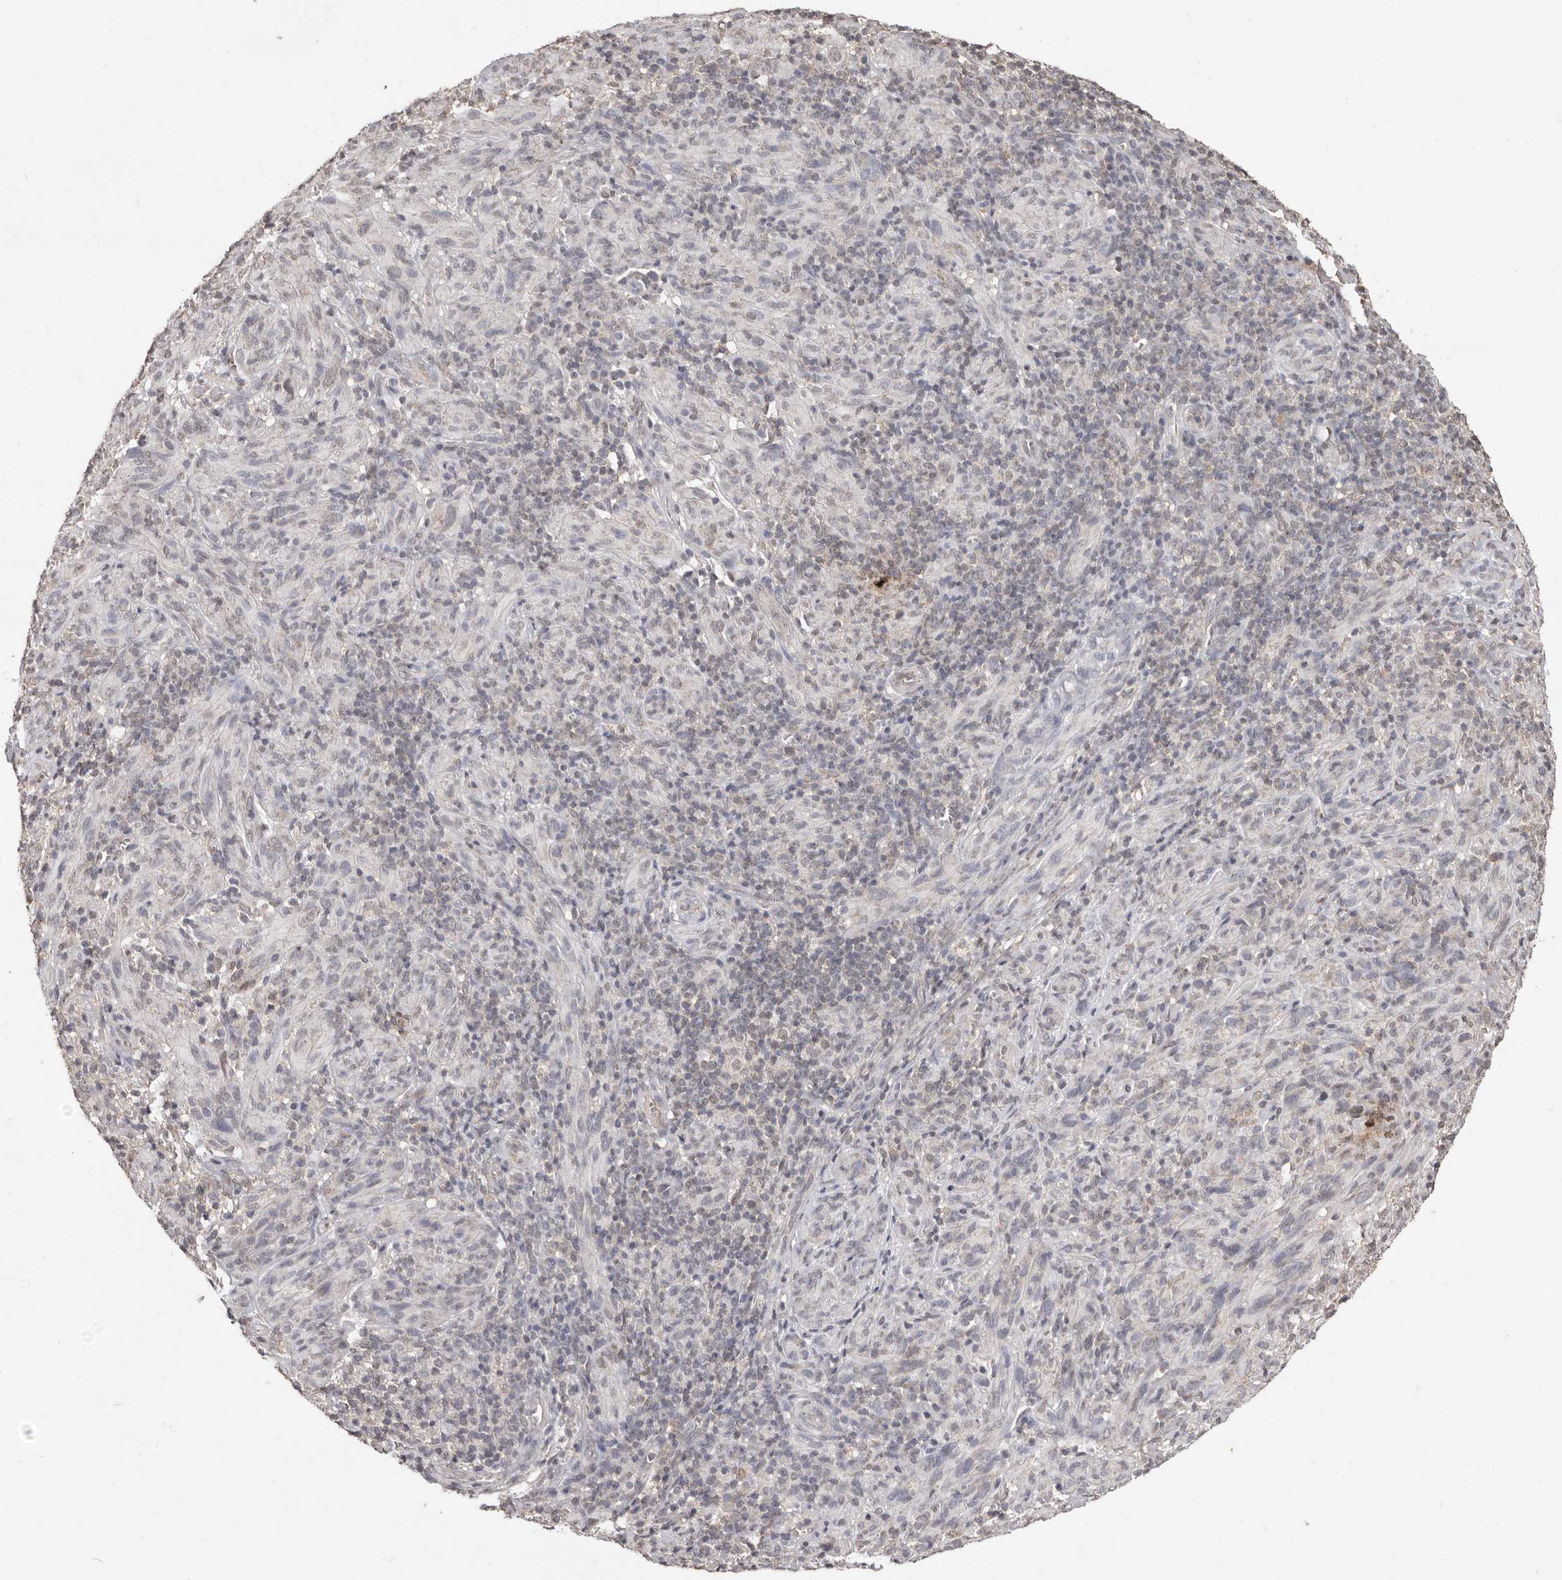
{"staining": {"intensity": "negative", "quantity": "none", "location": "none"}, "tissue": "melanoma", "cell_type": "Tumor cells", "image_type": "cancer", "snomed": [{"axis": "morphology", "description": "Malignant melanoma, NOS"}, {"axis": "topography", "description": "Skin of head"}], "caption": "Protein analysis of melanoma displays no significant expression in tumor cells.", "gene": "LINGO2", "patient": {"sex": "male", "age": 96}}